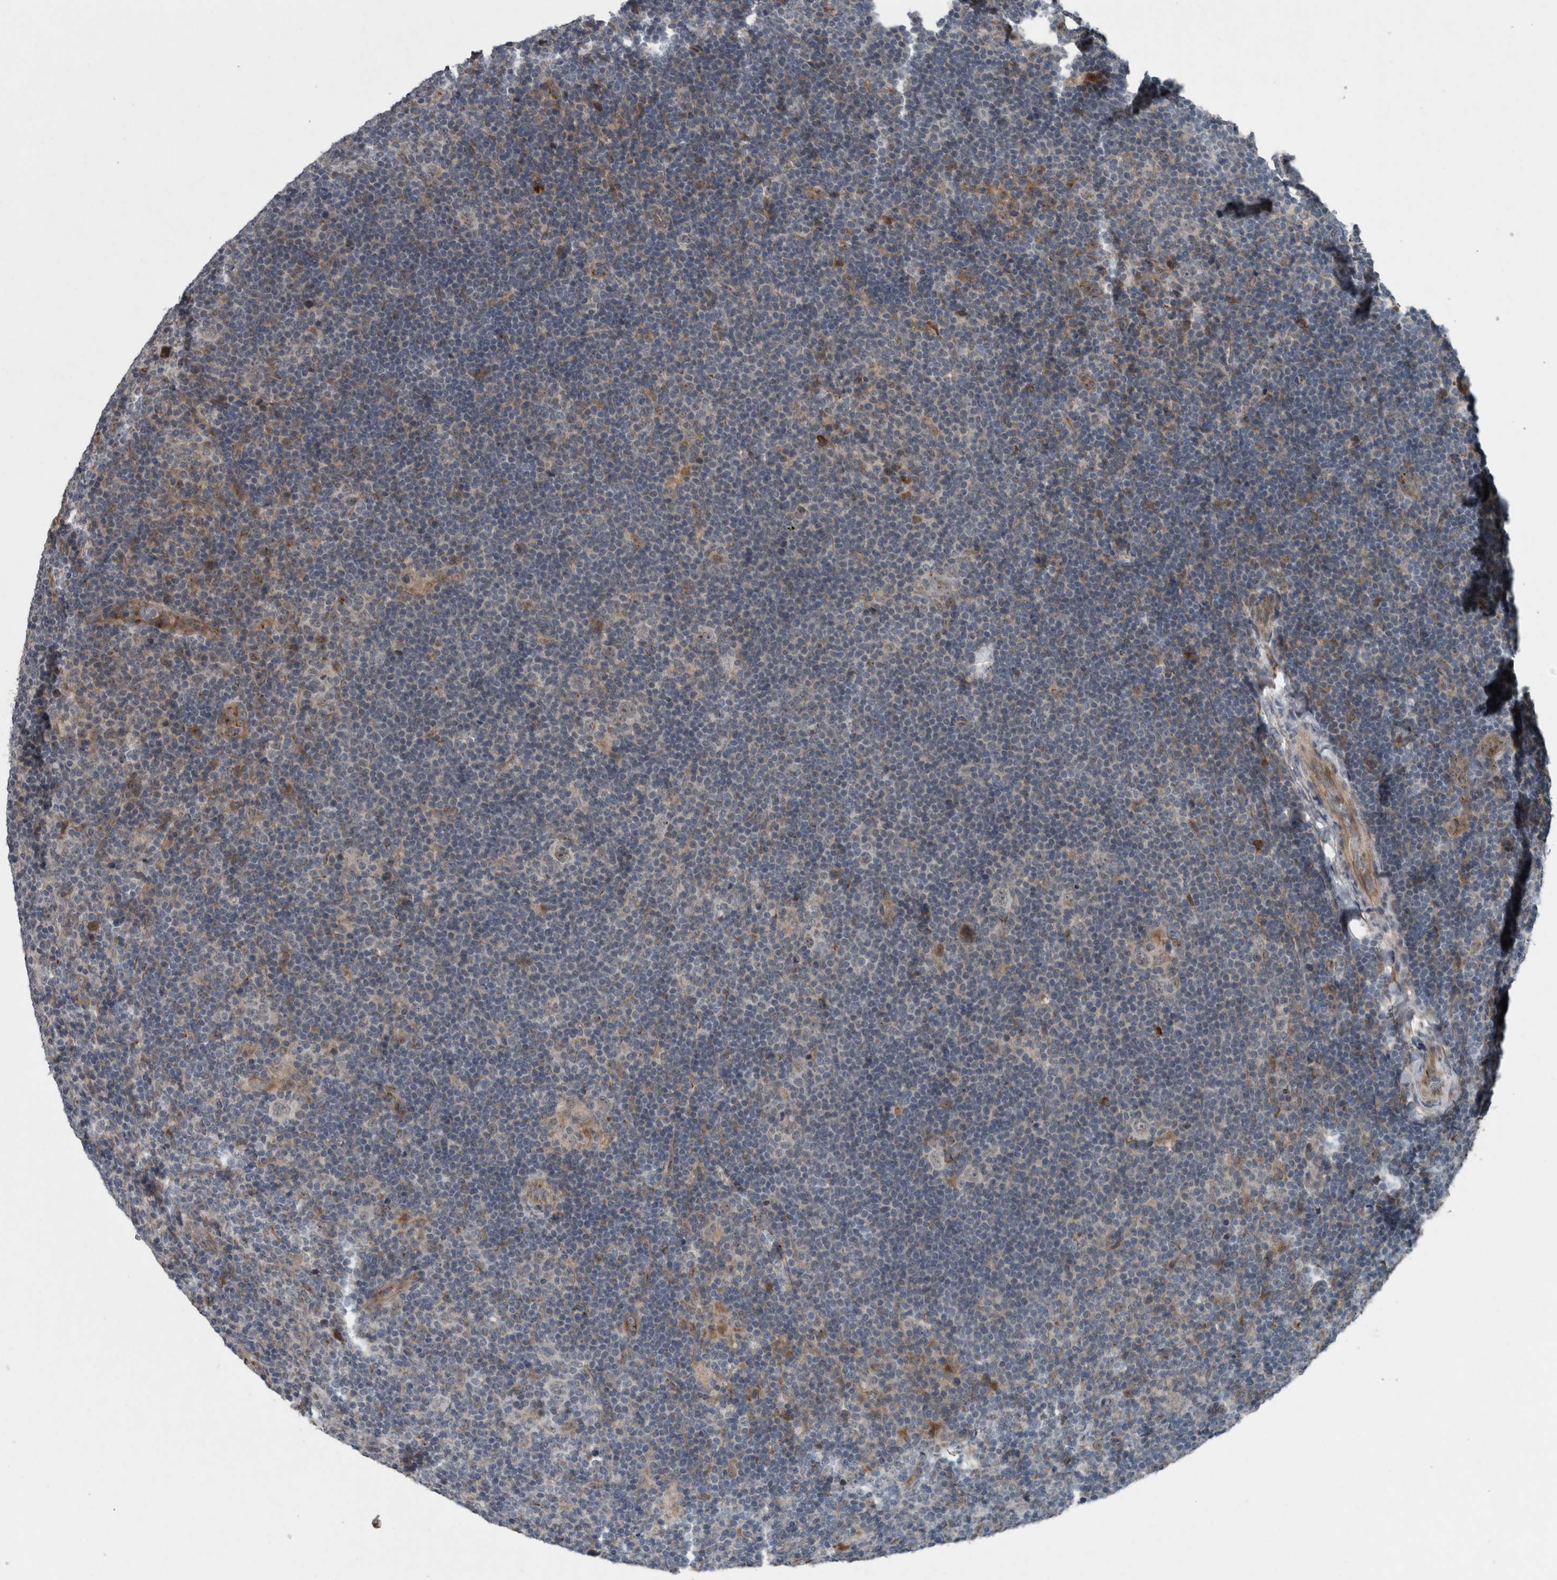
{"staining": {"intensity": "moderate", "quantity": "<25%", "location": "cytoplasmic/membranous"}, "tissue": "lymphoma", "cell_type": "Tumor cells", "image_type": "cancer", "snomed": [{"axis": "morphology", "description": "Hodgkin's disease, NOS"}, {"axis": "topography", "description": "Lymph node"}], "caption": "A low amount of moderate cytoplasmic/membranous positivity is identified in about <25% of tumor cells in Hodgkin's disease tissue.", "gene": "ZNF345", "patient": {"sex": "female", "age": 57}}